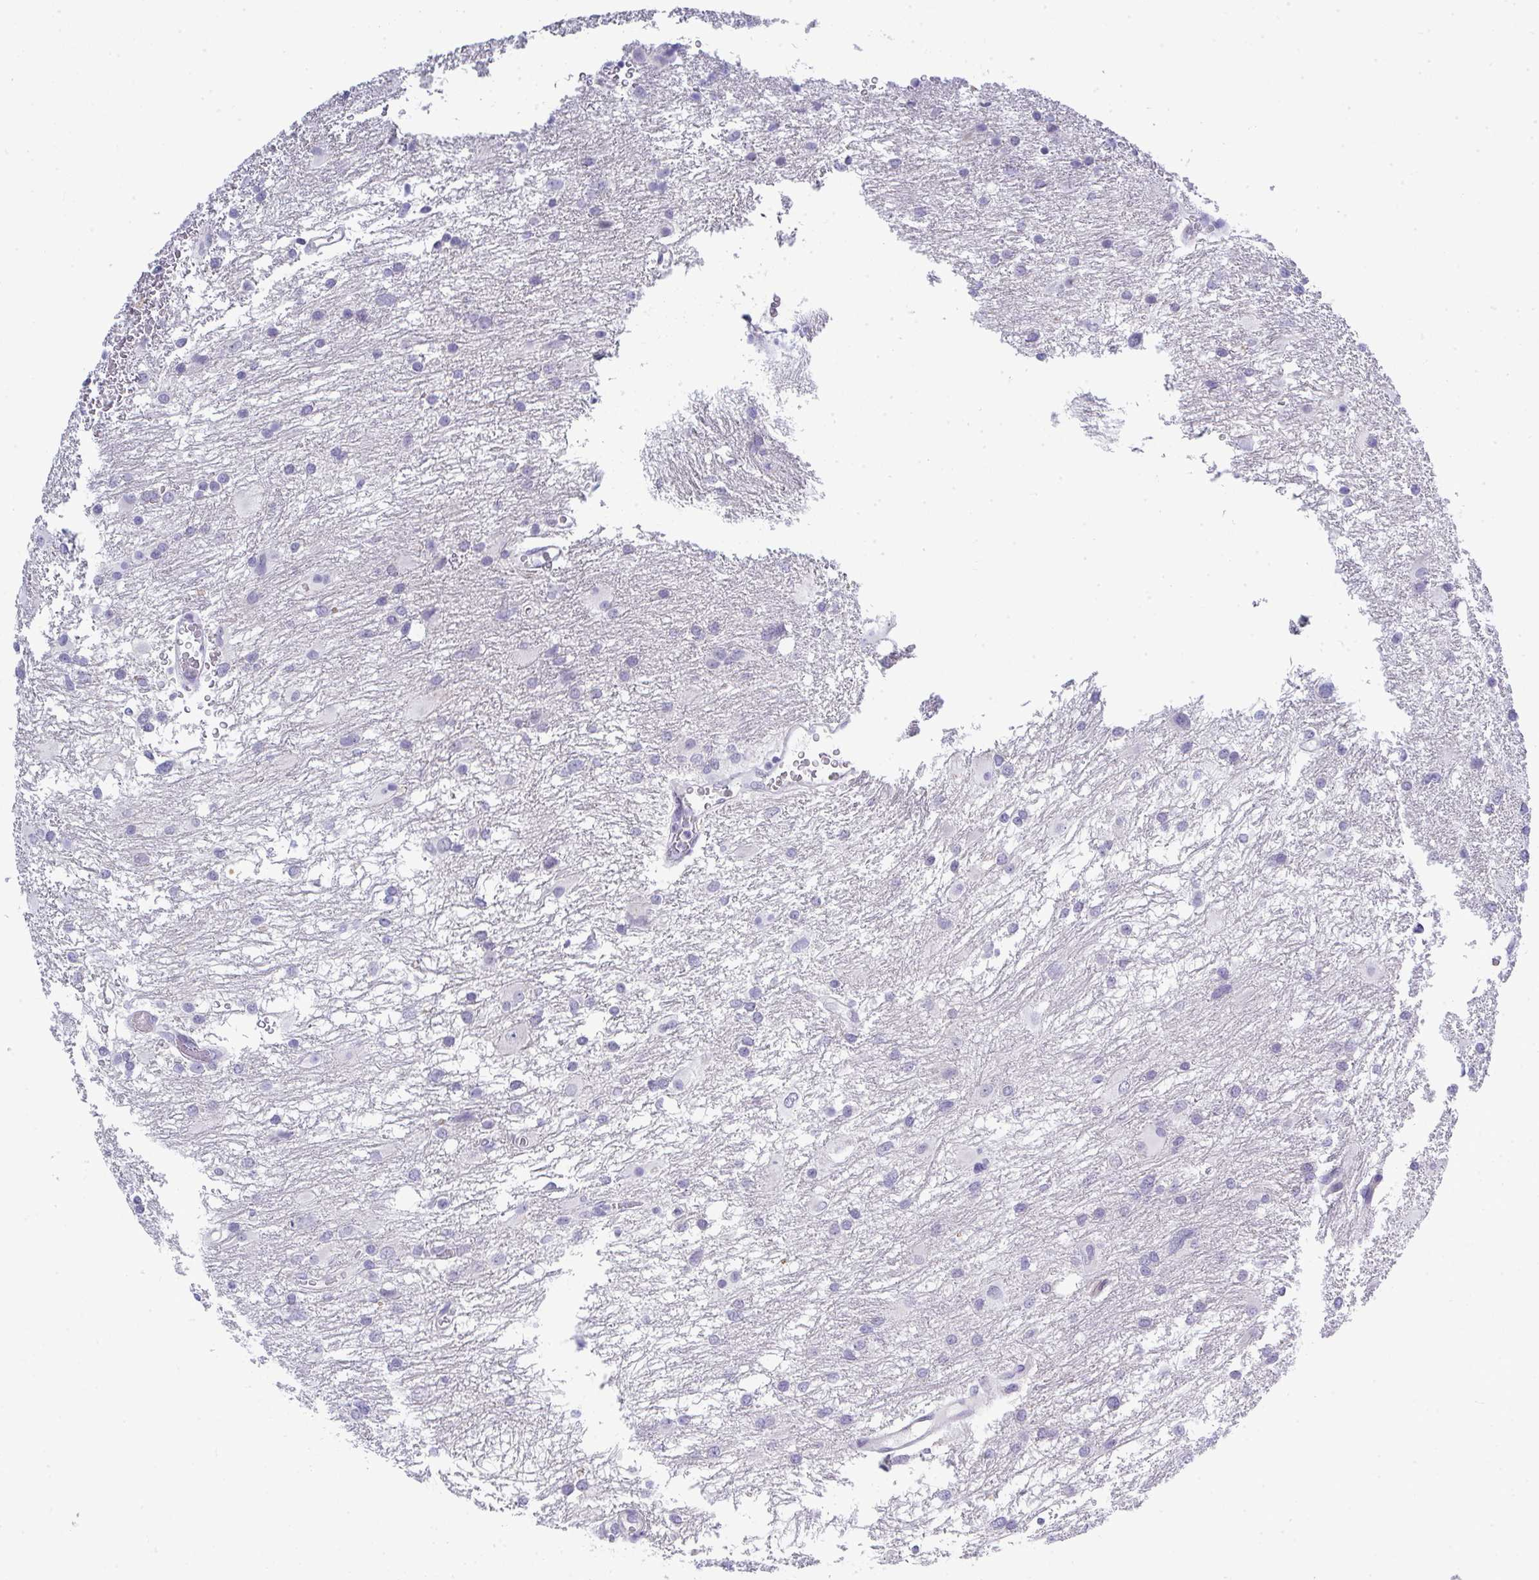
{"staining": {"intensity": "negative", "quantity": "none", "location": "none"}, "tissue": "glioma", "cell_type": "Tumor cells", "image_type": "cancer", "snomed": [{"axis": "morphology", "description": "Glioma, malignant, High grade"}, {"axis": "topography", "description": "Brain"}], "caption": "High power microscopy image of an immunohistochemistry histopathology image of glioma, revealing no significant positivity in tumor cells.", "gene": "TMEM82", "patient": {"sex": "male", "age": 53}}